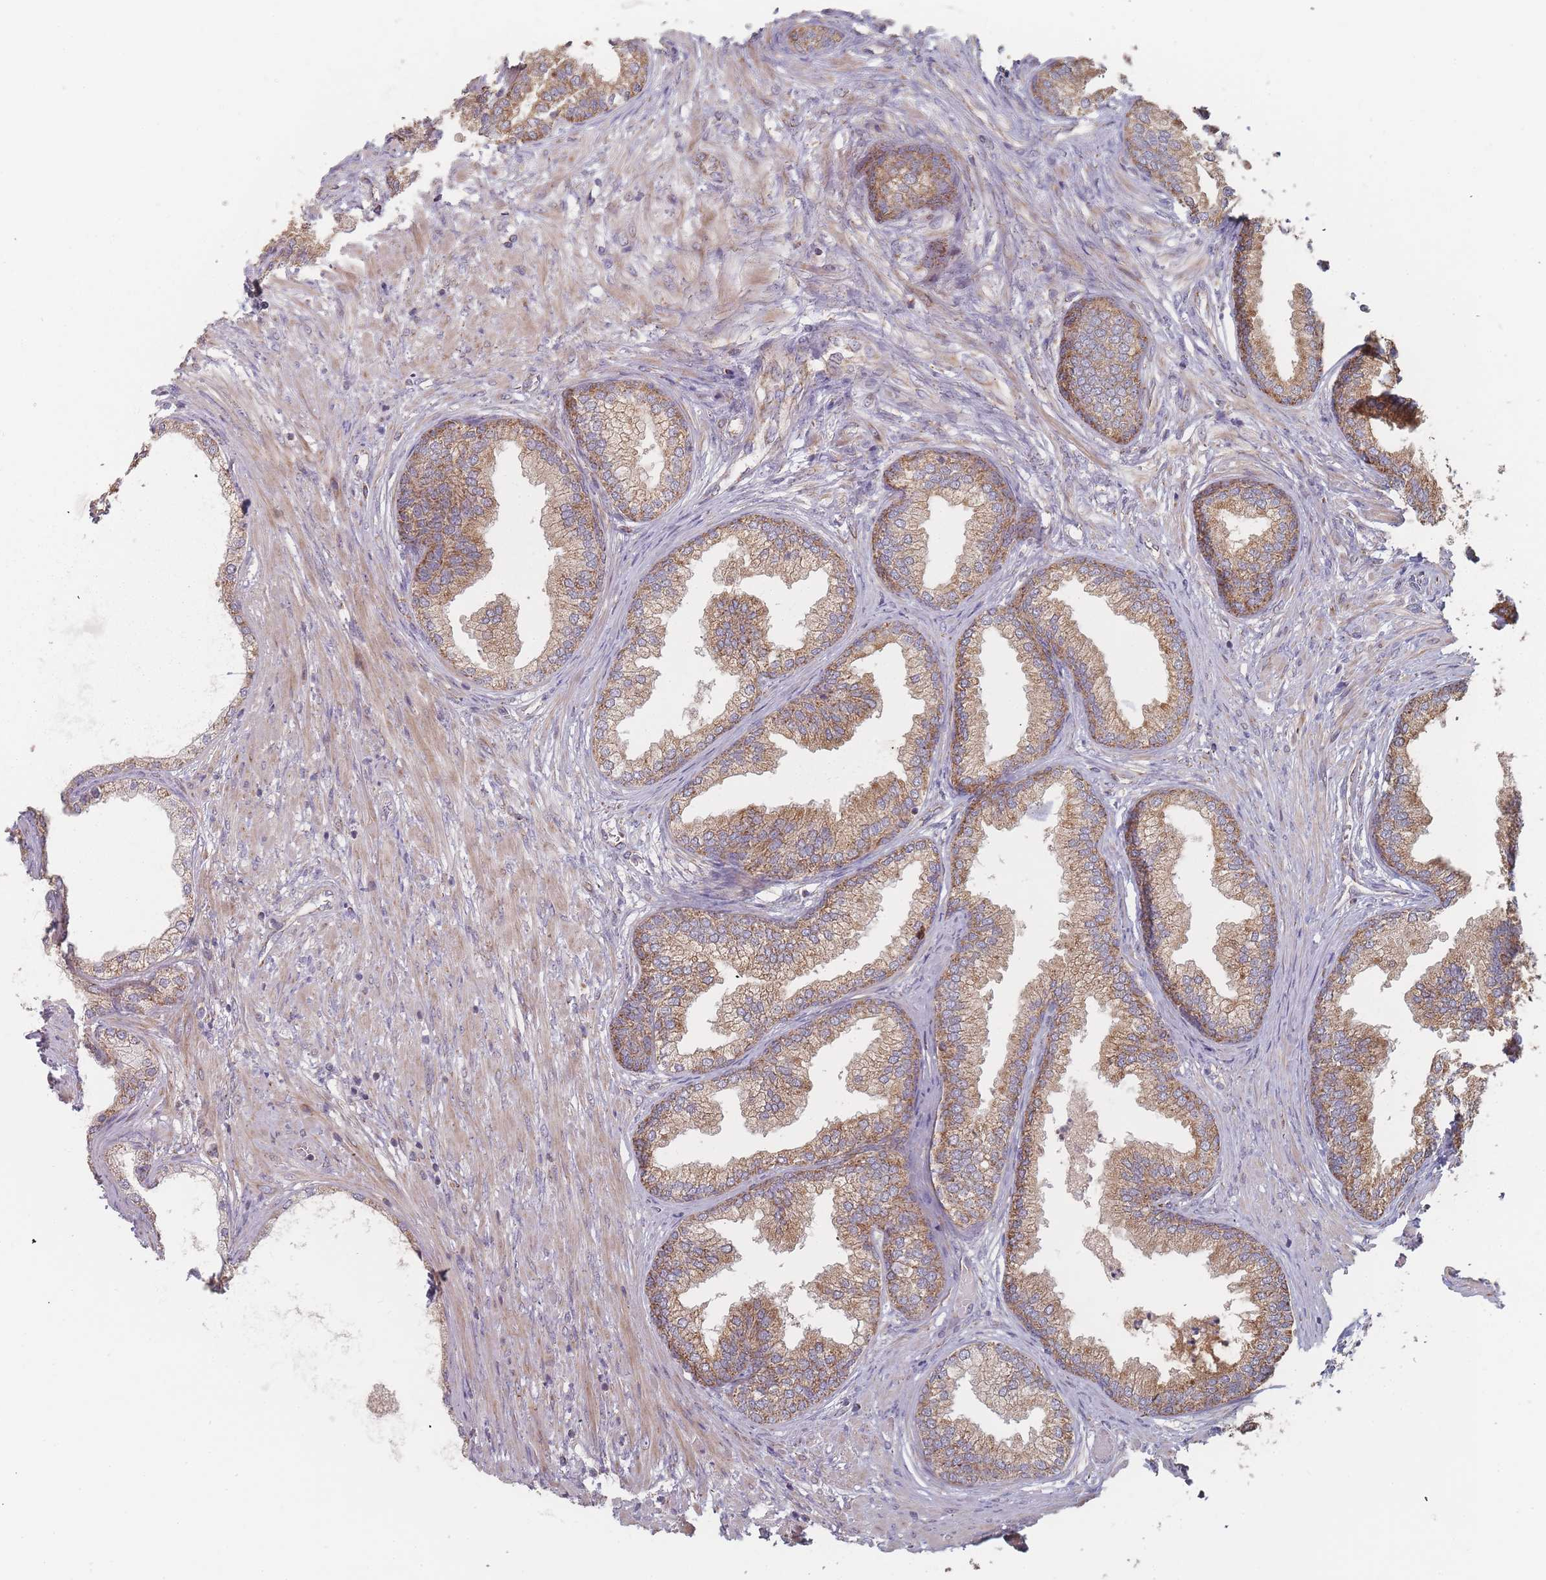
{"staining": {"intensity": "moderate", "quantity": ">75%", "location": "cytoplasmic/membranous"}, "tissue": "prostate", "cell_type": "Glandular cells", "image_type": "normal", "snomed": [{"axis": "morphology", "description": "Normal tissue, NOS"}, {"axis": "topography", "description": "Prostate"}], "caption": "Protein staining of unremarkable prostate displays moderate cytoplasmic/membranous expression in approximately >75% of glandular cells. (Brightfield microscopy of DAB IHC at high magnification).", "gene": "PSMB3", "patient": {"sex": "male", "age": 76}}